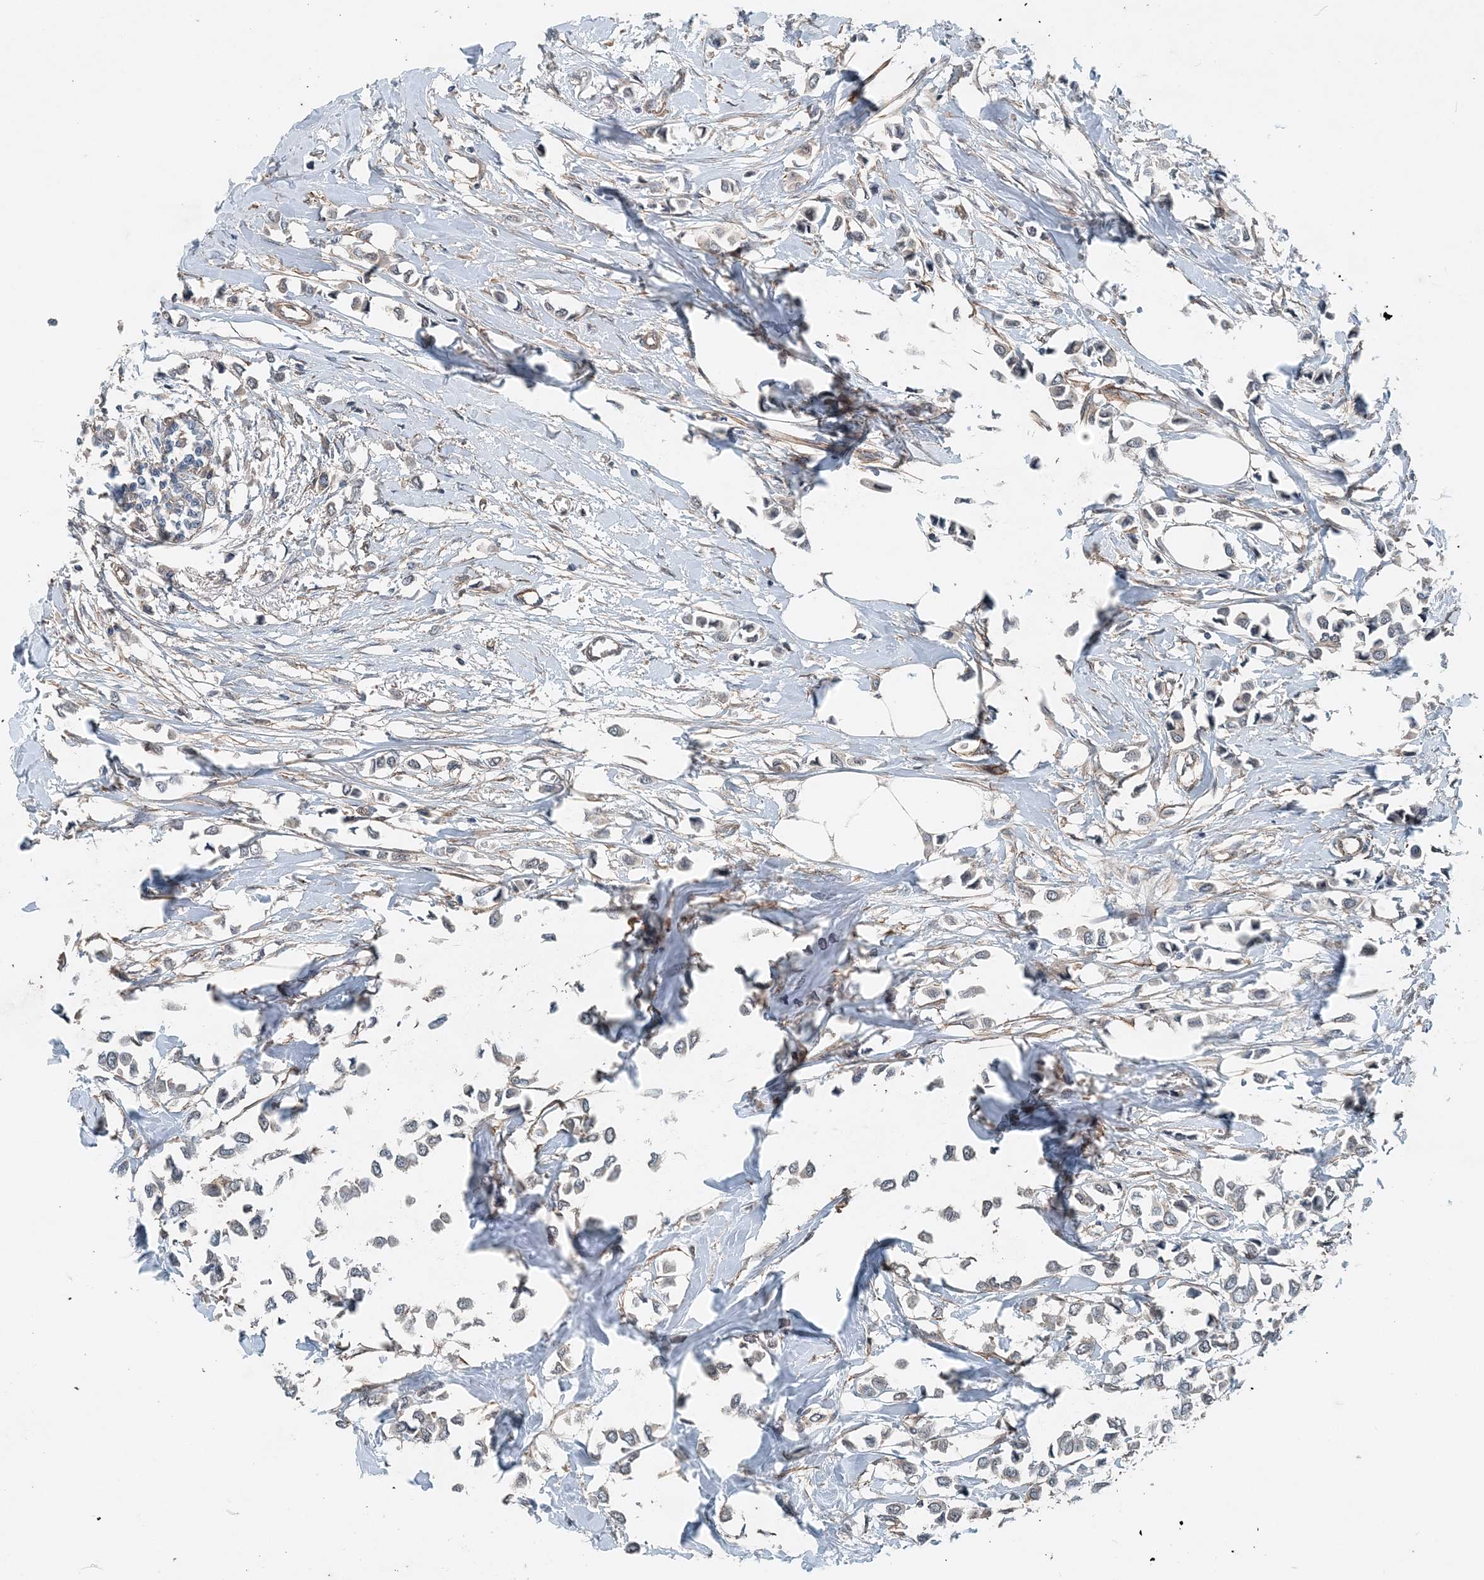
{"staining": {"intensity": "negative", "quantity": "none", "location": "none"}, "tissue": "breast cancer", "cell_type": "Tumor cells", "image_type": "cancer", "snomed": [{"axis": "morphology", "description": "Lobular carcinoma"}, {"axis": "topography", "description": "Breast"}], "caption": "There is no significant staining in tumor cells of breast lobular carcinoma.", "gene": "SMPD3", "patient": {"sex": "female", "age": 51}}